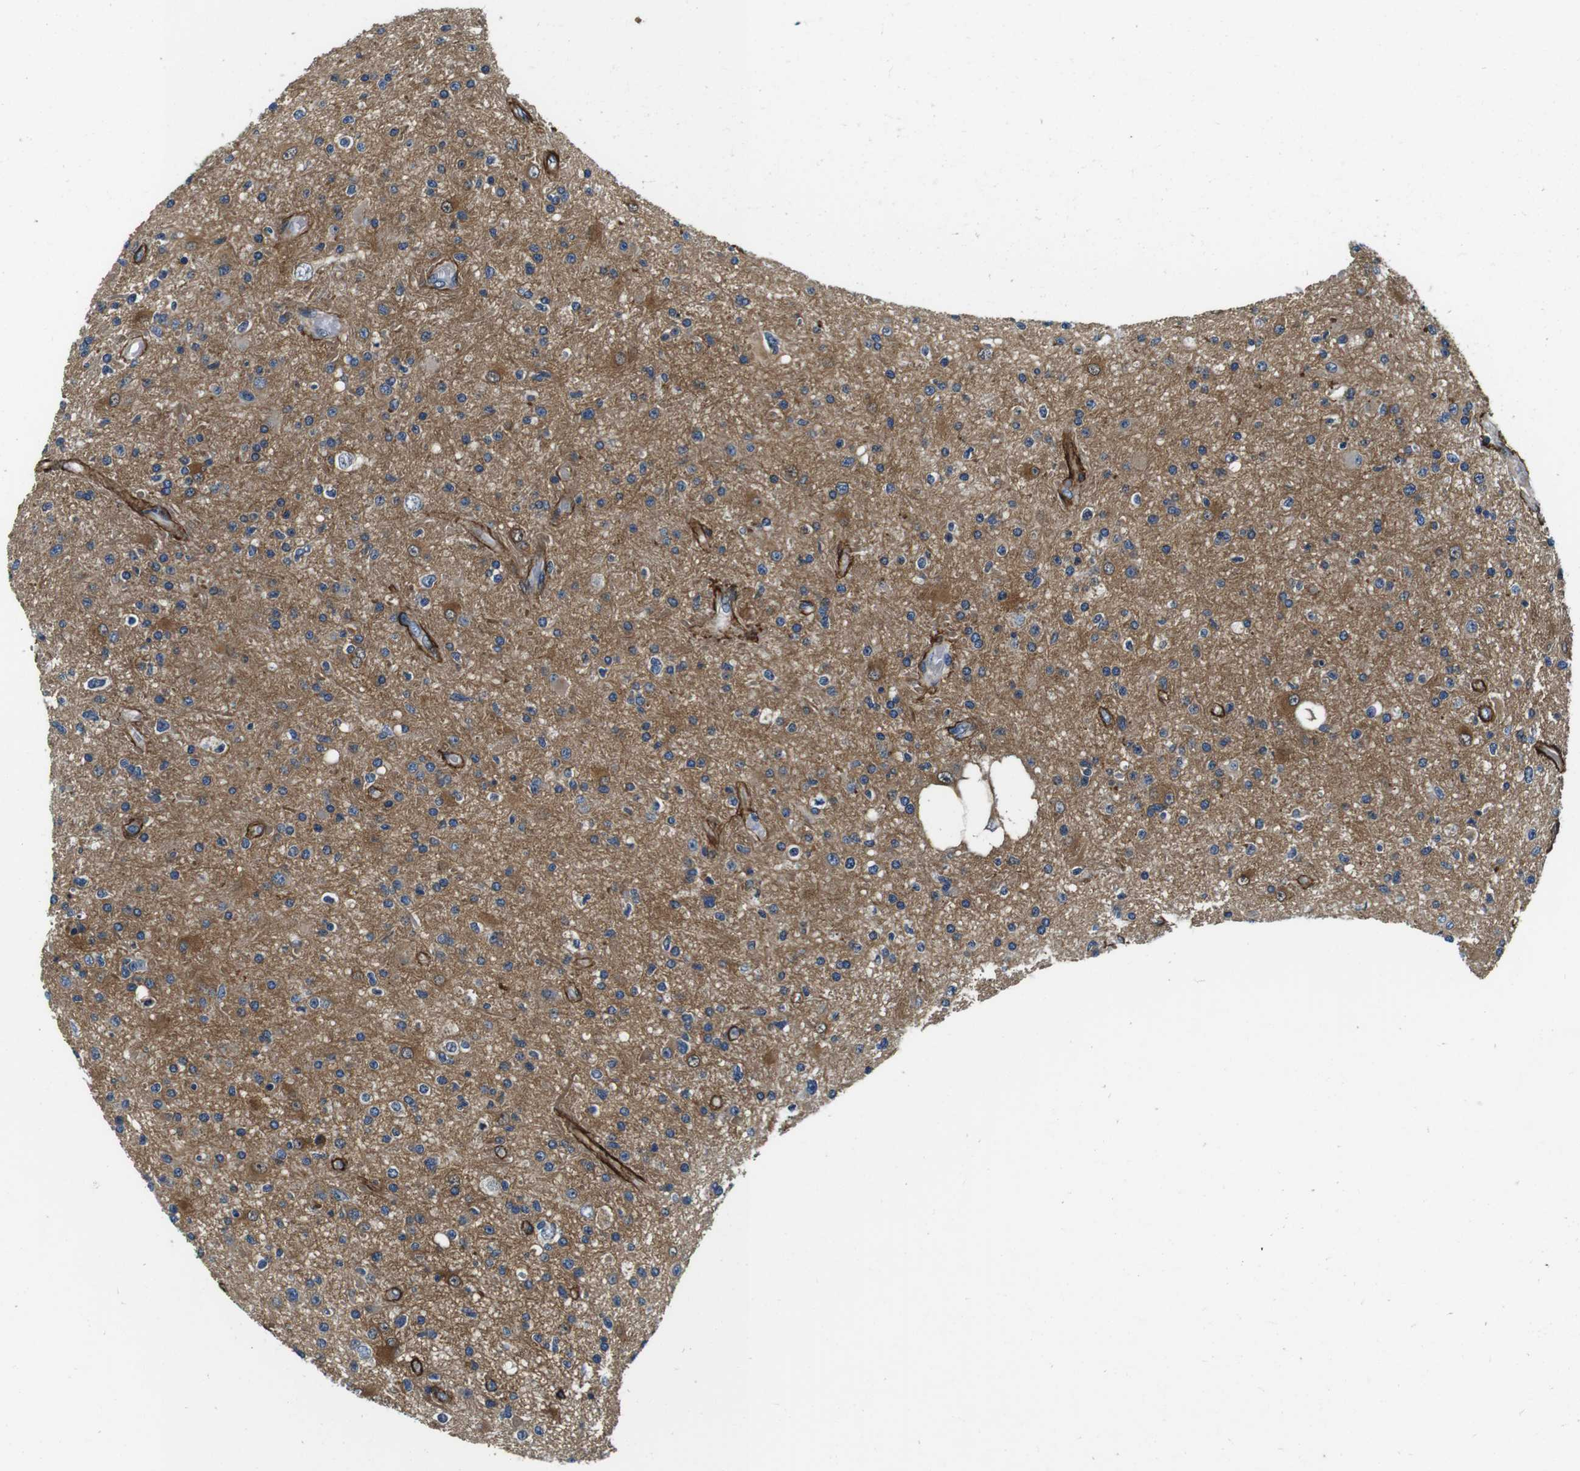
{"staining": {"intensity": "moderate", "quantity": "25%-75%", "location": "cytoplasmic/membranous"}, "tissue": "glioma", "cell_type": "Tumor cells", "image_type": "cancer", "snomed": [{"axis": "morphology", "description": "Glioma, malignant, High grade"}, {"axis": "topography", "description": "Brain"}], "caption": "Malignant glioma (high-grade) stained with IHC shows moderate cytoplasmic/membranous staining in about 25%-75% of tumor cells. (DAB = brown stain, brightfield microscopy at high magnification).", "gene": "DTNA", "patient": {"sex": "male", "age": 33}}